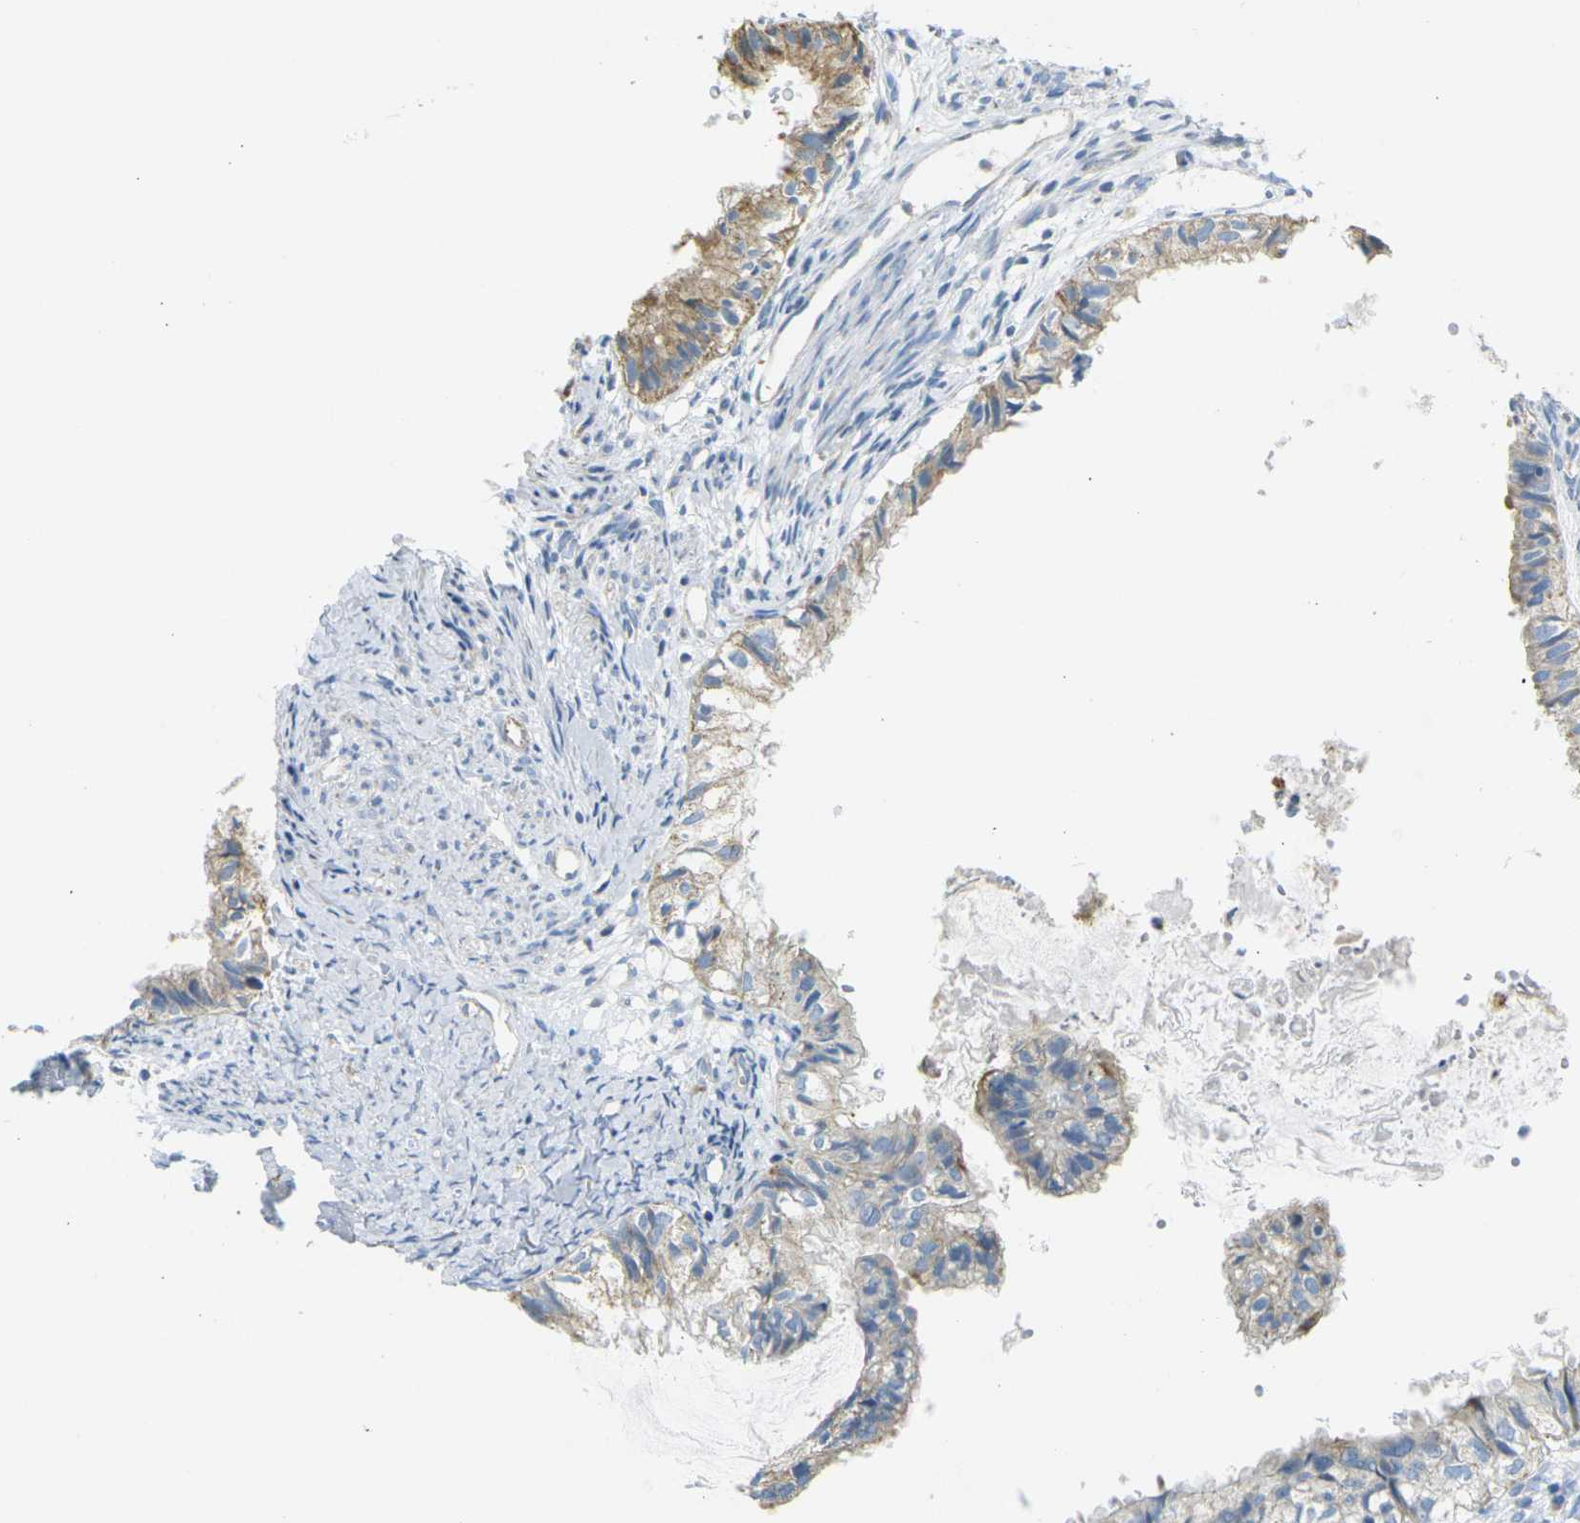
{"staining": {"intensity": "weak", "quantity": ">75%", "location": "cytoplasmic/membranous"}, "tissue": "cervical cancer", "cell_type": "Tumor cells", "image_type": "cancer", "snomed": [{"axis": "morphology", "description": "Normal tissue, NOS"}, {"axis": "morphology", "description": "Adenocarcinoma, NOS"}, {"axis": "topography", "description": "Cervix"}, {"axis": "topography", "description": "Endometrium"}], "caption": "IHC histopathology image of neoplastic tissue: cervical cancer stained using IHC exhibits low levels of weak protein expression localized specifically in the cytoplasmic/membranous of tumor cells, appearing as a cytoplasmic/membranous brown color.", "gene": "PARD6B", "patient": {"sex": "female", "age": 86}}